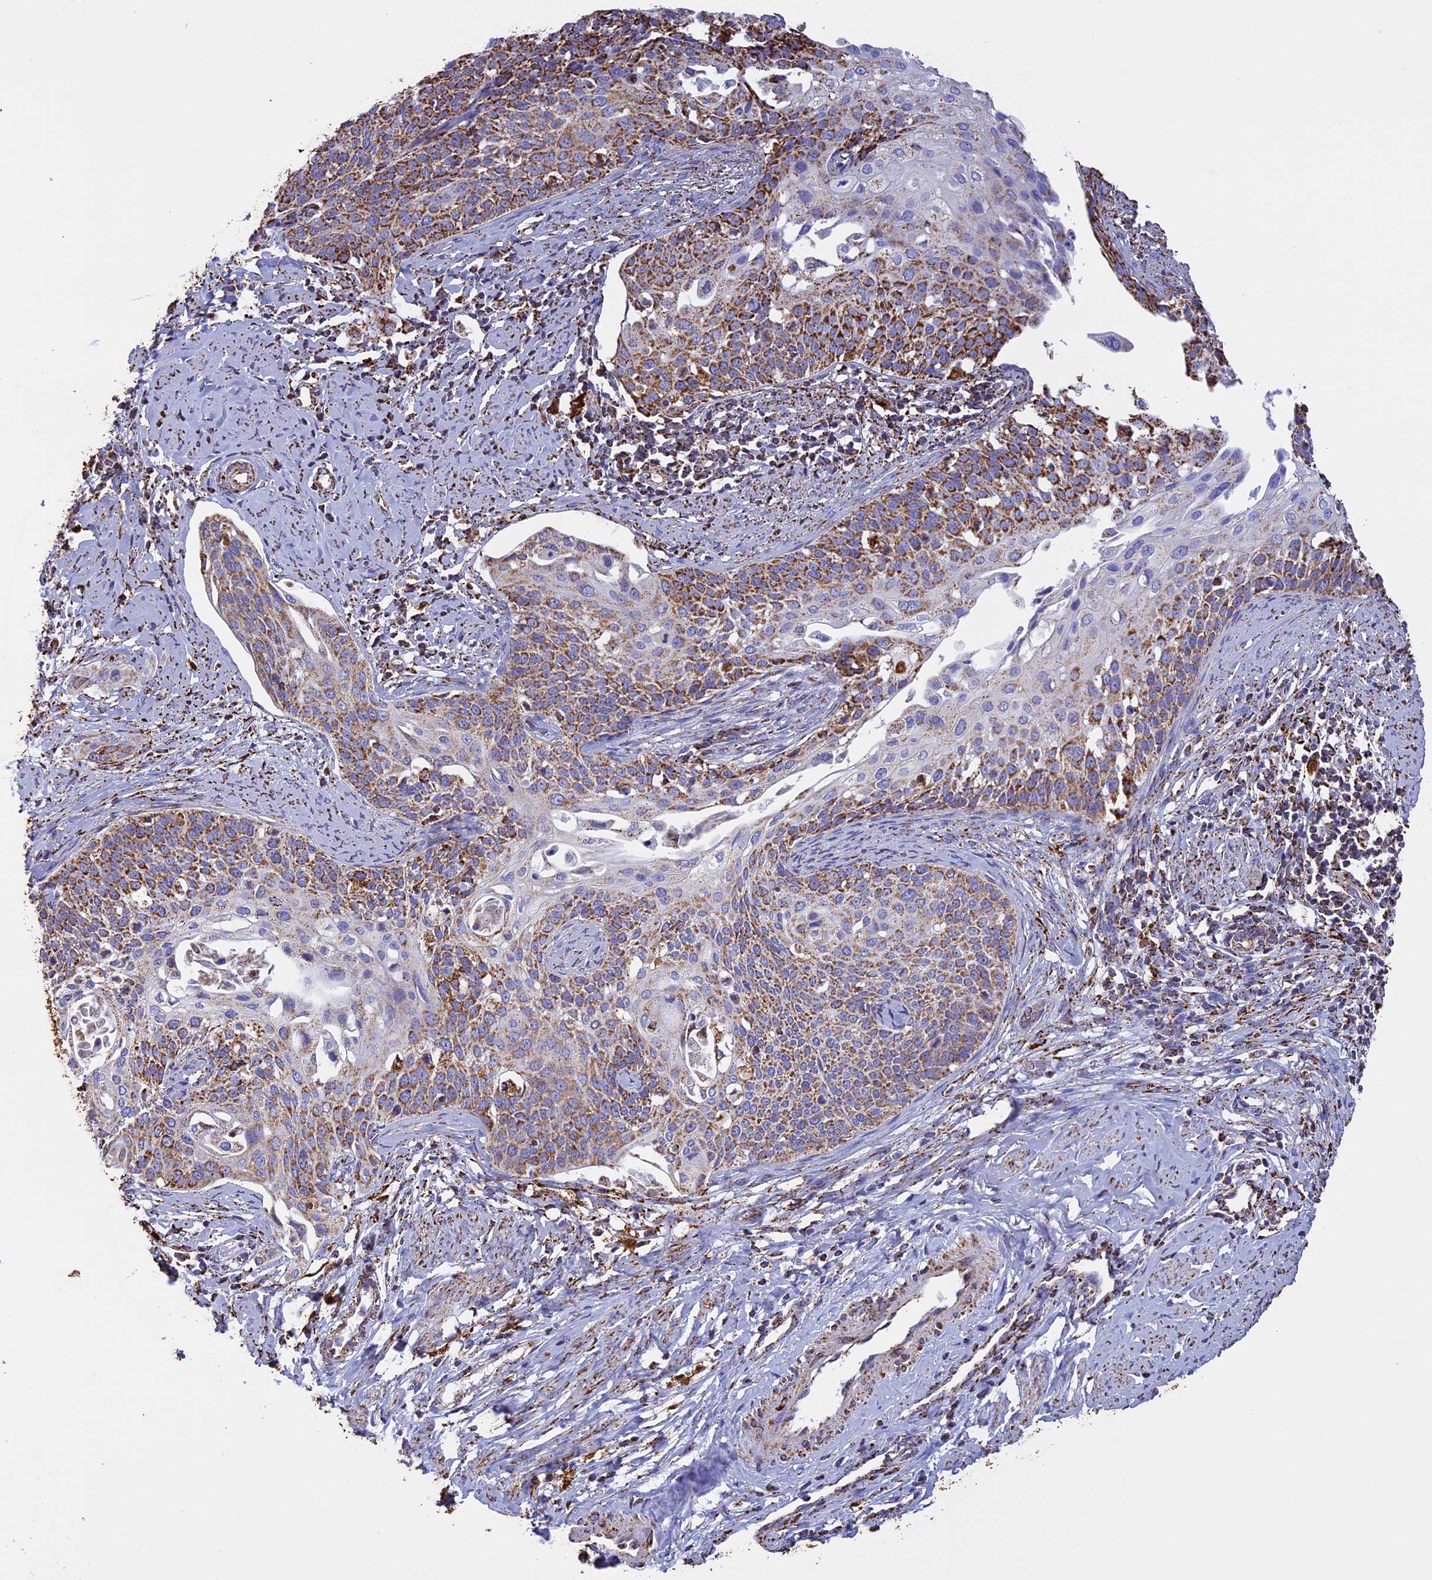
{"staining": {"intensity": "moderate", "quantity": "25%-75%", "location": "cytoplasmic/membranous"}, "tissue": "cervical cancer", "cell_type": "Tumor cells", "image_type": "cancer", "snomed": [{"axis": "morphology", "description": "Squamous cell carcinoma, NOS"}, {"axis": "topography", "description": "Cervix"}], "caption": "Cervical cancer (squamous cell carcinoma) stained with immunohistochemistry (IHC) reveals moderate cytoplasmic/membranous positivity in about 25%-75% of tumor cells.", "gene": "KCNG1", "patient": {"sex": "female", "age": 44}}